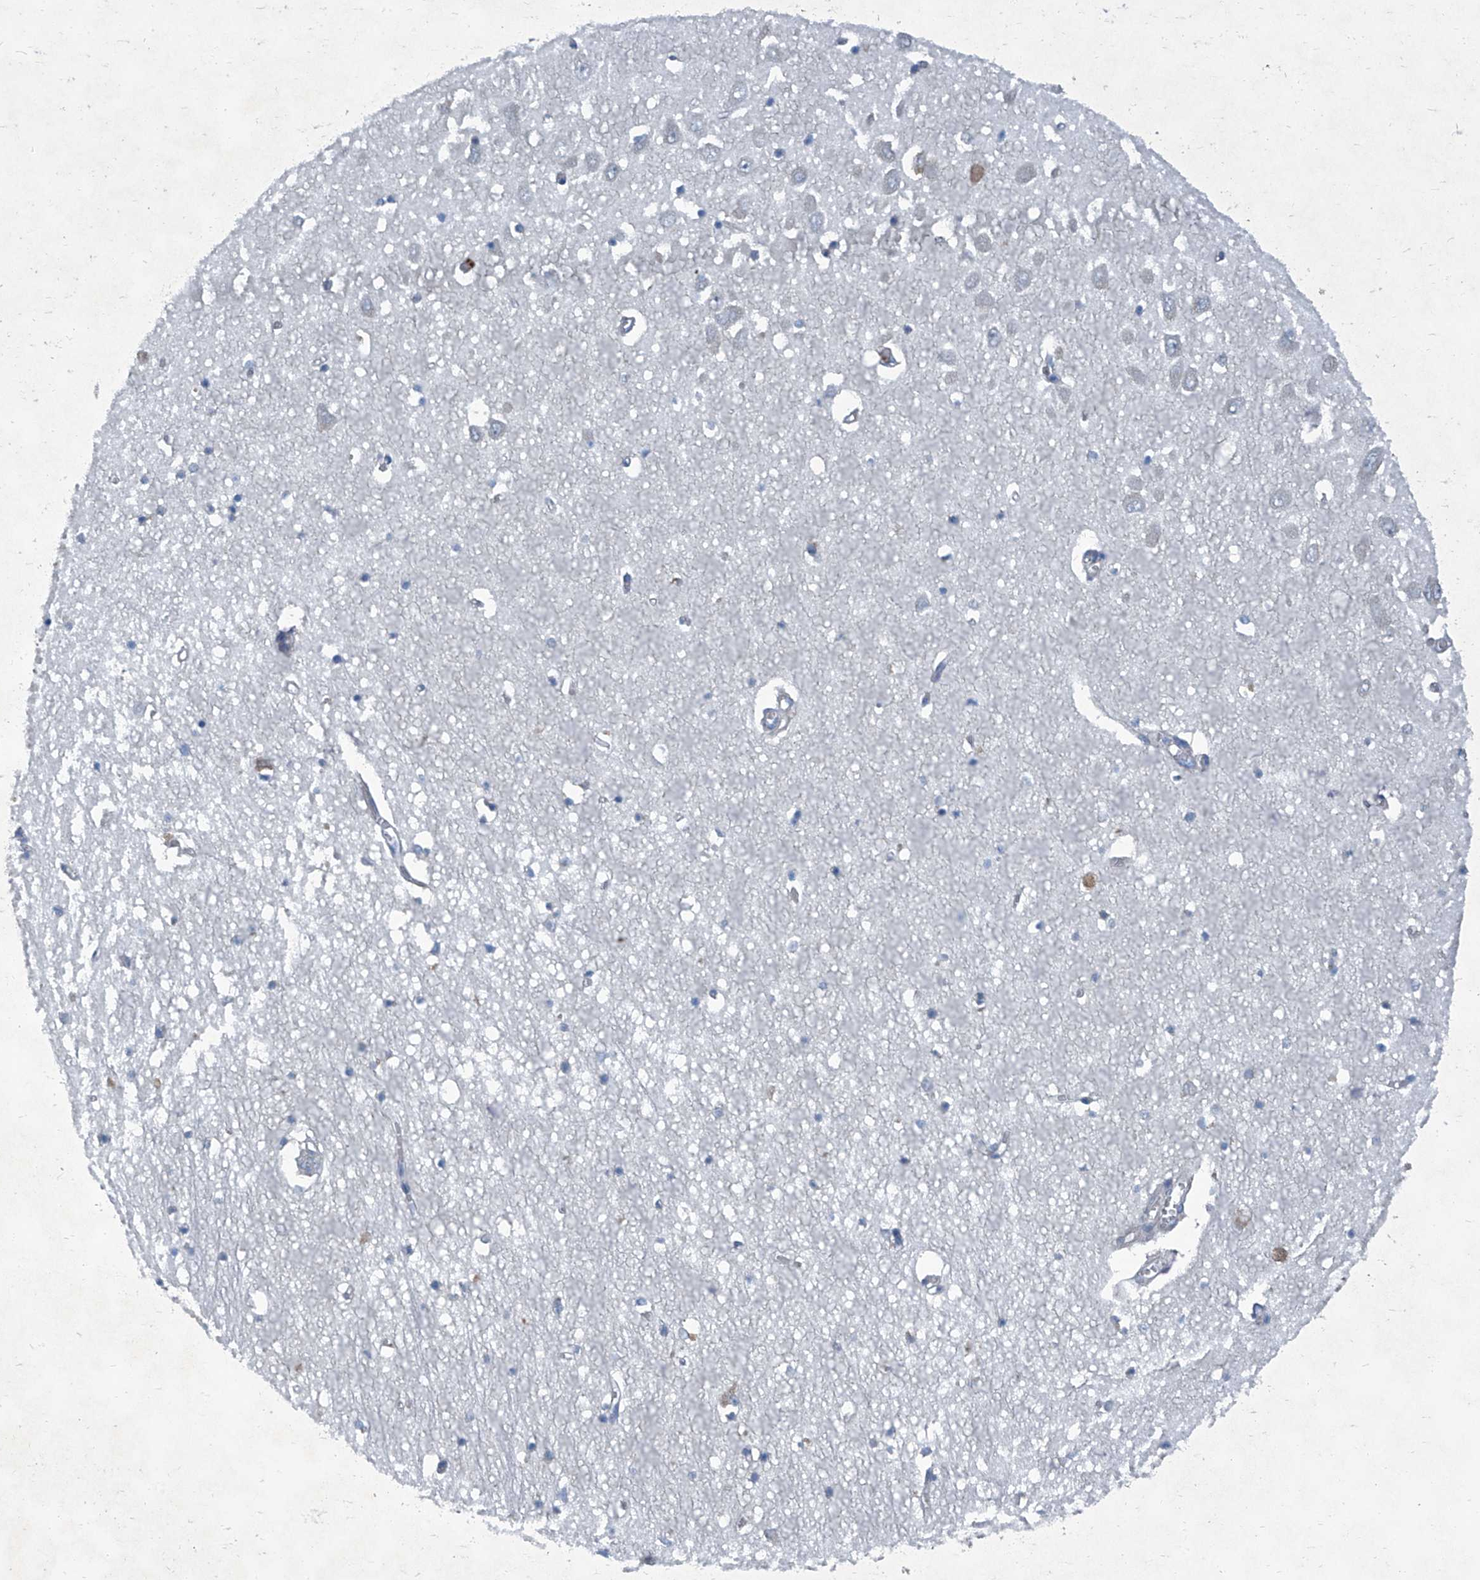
{"staining": {"intensity": "negative", "quantity": "none", "location": "none"}, "tissue": "hippocampus", "cell_type": "Glial cells", "image_type": "normal", "snomed": [{"axis": "morphology", "description": "Normal tissue, NOS"}, {"axis": "topography", "description": "Hippocampus"}], "caption": "Immunohistochemical staining of normal hippocampus displays no significant expression in glial cells. Nuclei are stained in blue.", "gene": "SLC26A11", "patient": {"sex": "male", "age": 70}}